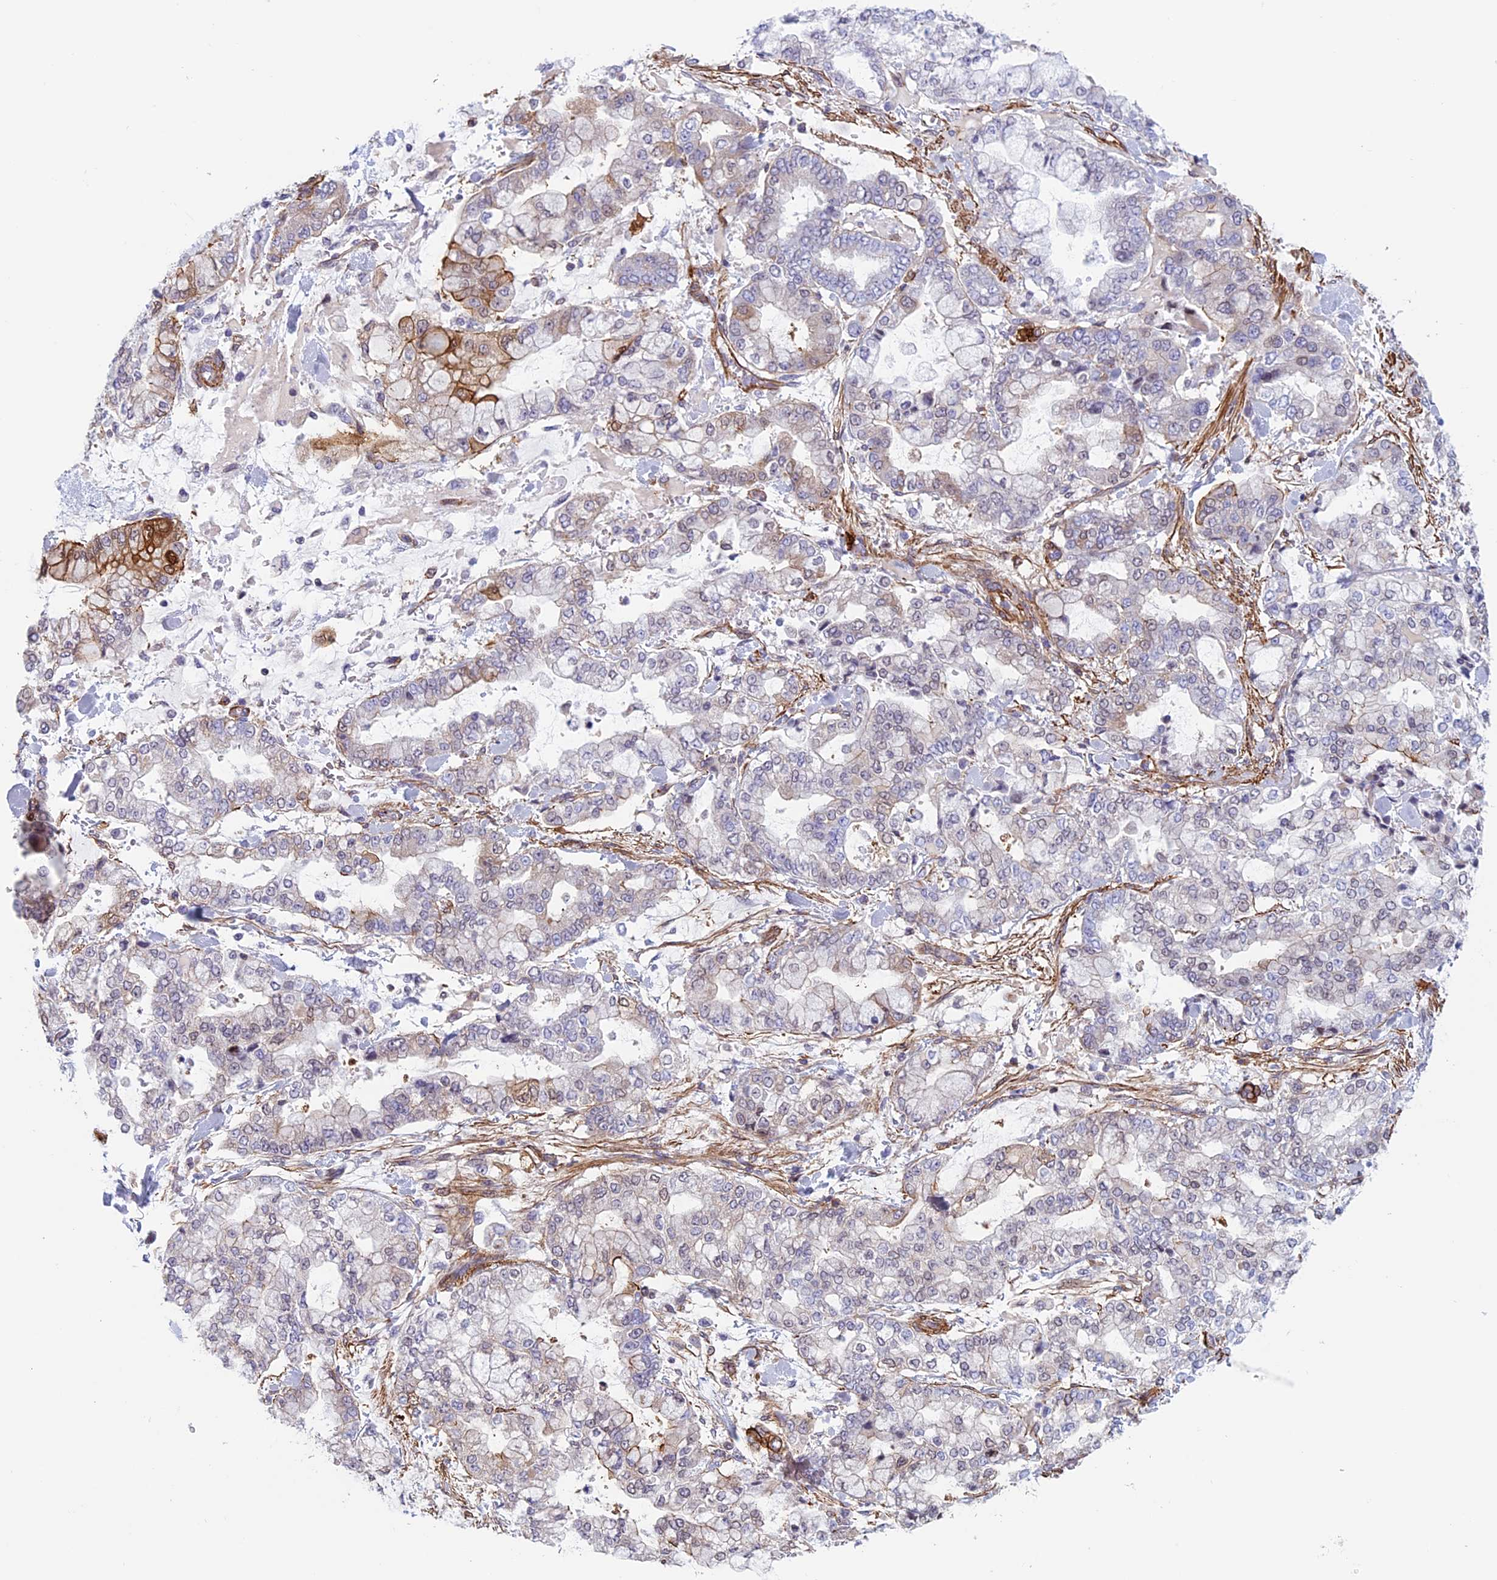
{"staining": {"intensity": "strong", "quantity": "25%-75%", "location": "cytoplasmic/membranous"}, "tissue": "stomach cancer", "cell_type": "Tumor cells", "image_type": "cancer", "snomed": [{"axis": "morphology", "description": "Normal tissue, NOS"}, {"axis": "morphology", "description": "Adenocarcinoma, NOS"}, {"axis": "topography", "description": "Stomach, upper"}, {"axis": "topography", "description": "Stomach"}], "caption": "Stomach cancer was stained to show a protein in brown. There is high levels of strong cytoplasmic/membranous staining in about 25%-75% of tumor cells.", "gene": "ANGPTL2", "patient": {"sex": "male", "age": 76}}